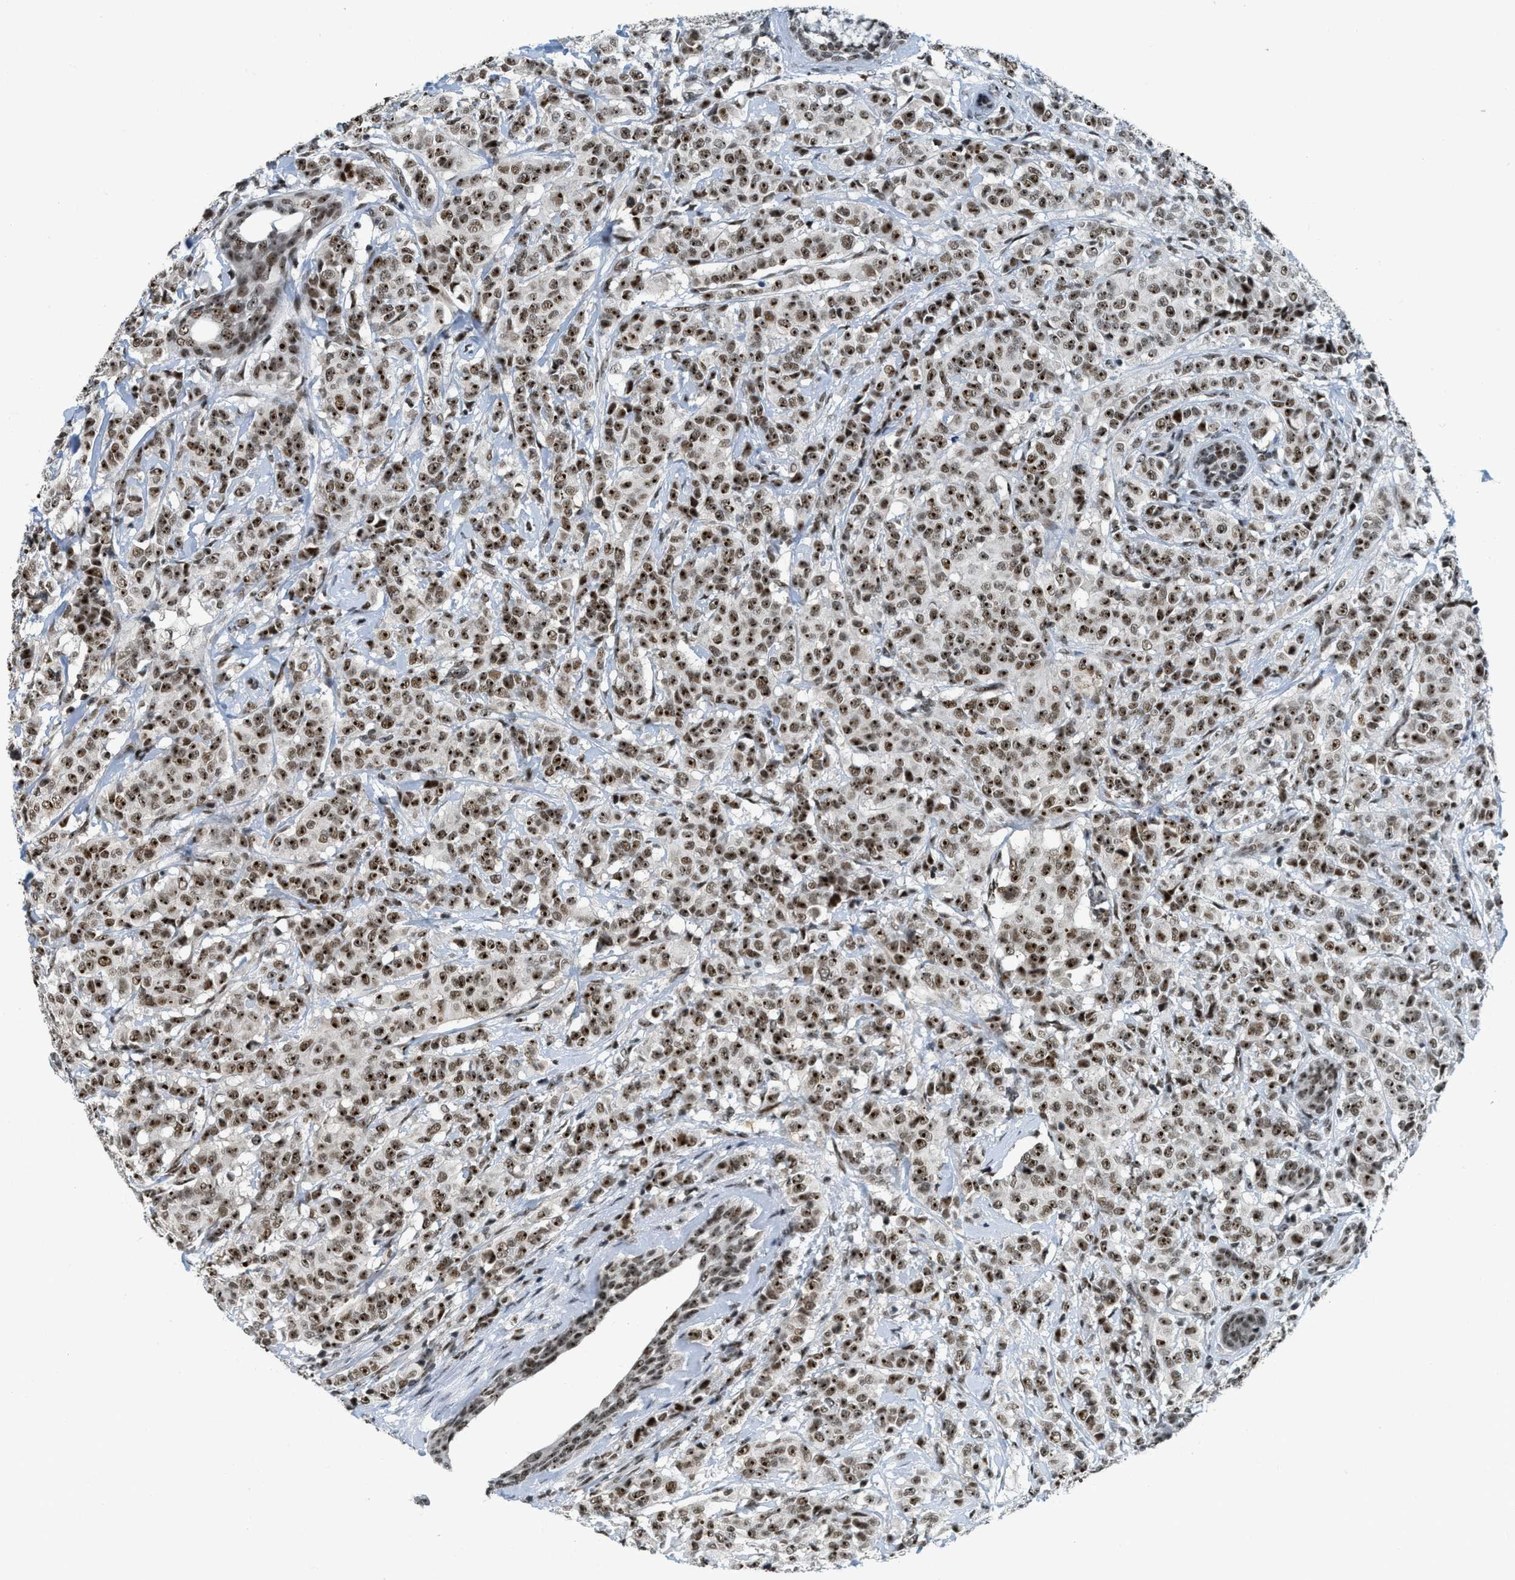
{"staining": {"intensity": "strong", "quantity": ">75%", "location": "nuclear"}, "tissue": "breast cancer", "cell_type": "Tumor cells", "image_type": "cancer", "snomed": [{"axis": "morphology", "description": "Normal tissue, NOS"}, {"axis": "morphology", "description": "Duct carcinoma"}, {"axis": "topography", "description": "Breast"}], "caption": "An immunohistochemistry (IHC) photomicrograph of tumor tissue is shown. Protein staining in brown labels strong nuclear positivity in infiltrating ductal carcinoma (breast) within tumor cells. Nuclei are stained in blue.", "gene": "URB1", "patient": {"sex": "female", "age": 40}}